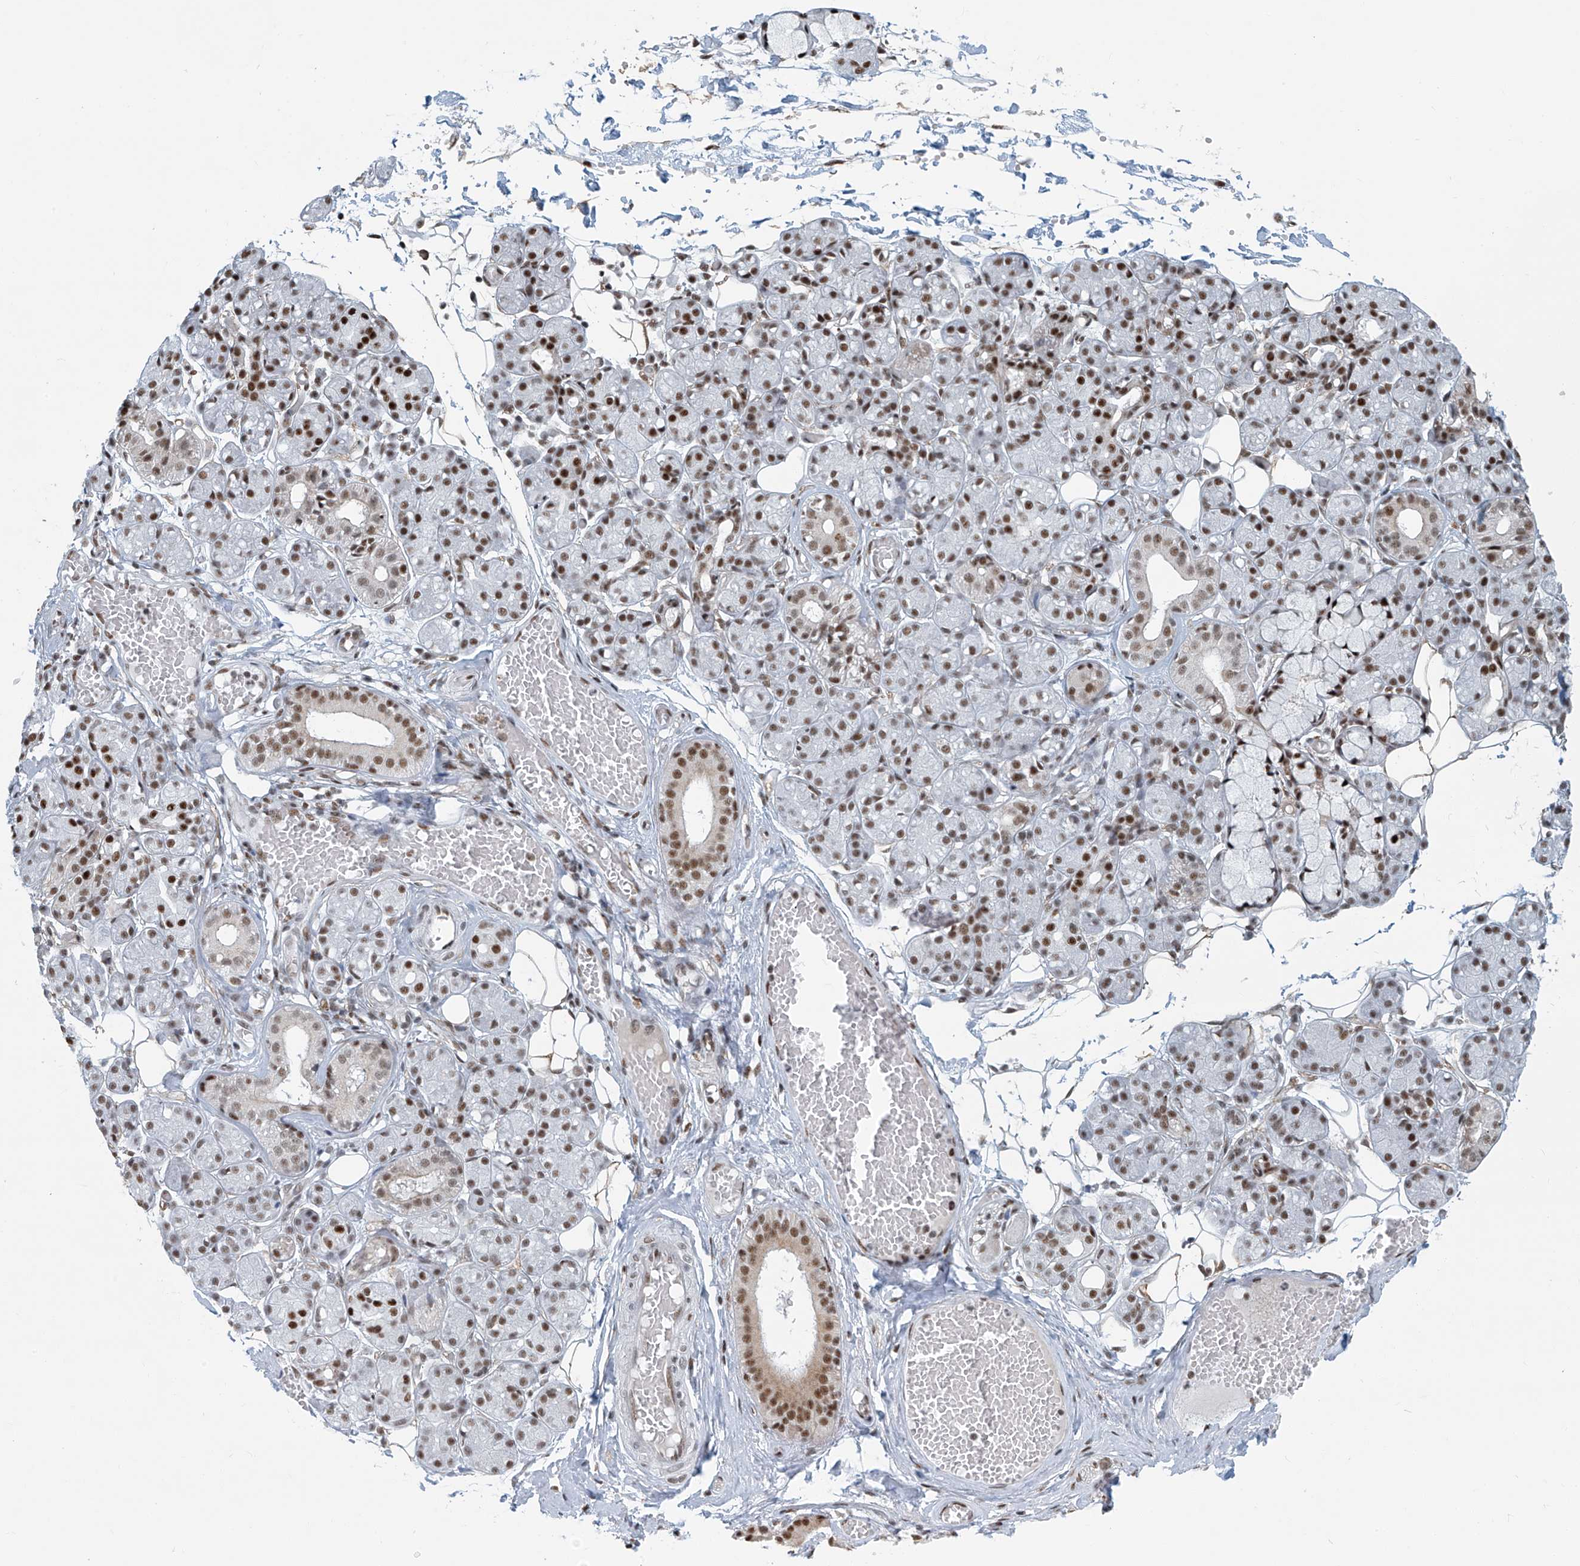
{"staining": {"intensity": "moderate", "quantity": "25%-75%", "location": "nuclear"}, "tissue": "salivary gland", "cell_type": "Glandular cells", "image_type": "normal", "snomed": [{"axis": "morphology", "description": "Normal tissue, NOS"}, {"axis": "topography", "description": "Salivary gland"}], "caption": "The histopathology image displays a brown stain indicating the presence of a protein in the nuclear of glandular cells in salivary gland. (IHC, brightfield microscopy, high magnification).", "gene": "ENSG00000257390", "patient": {"sex": "male", "age": 63}}